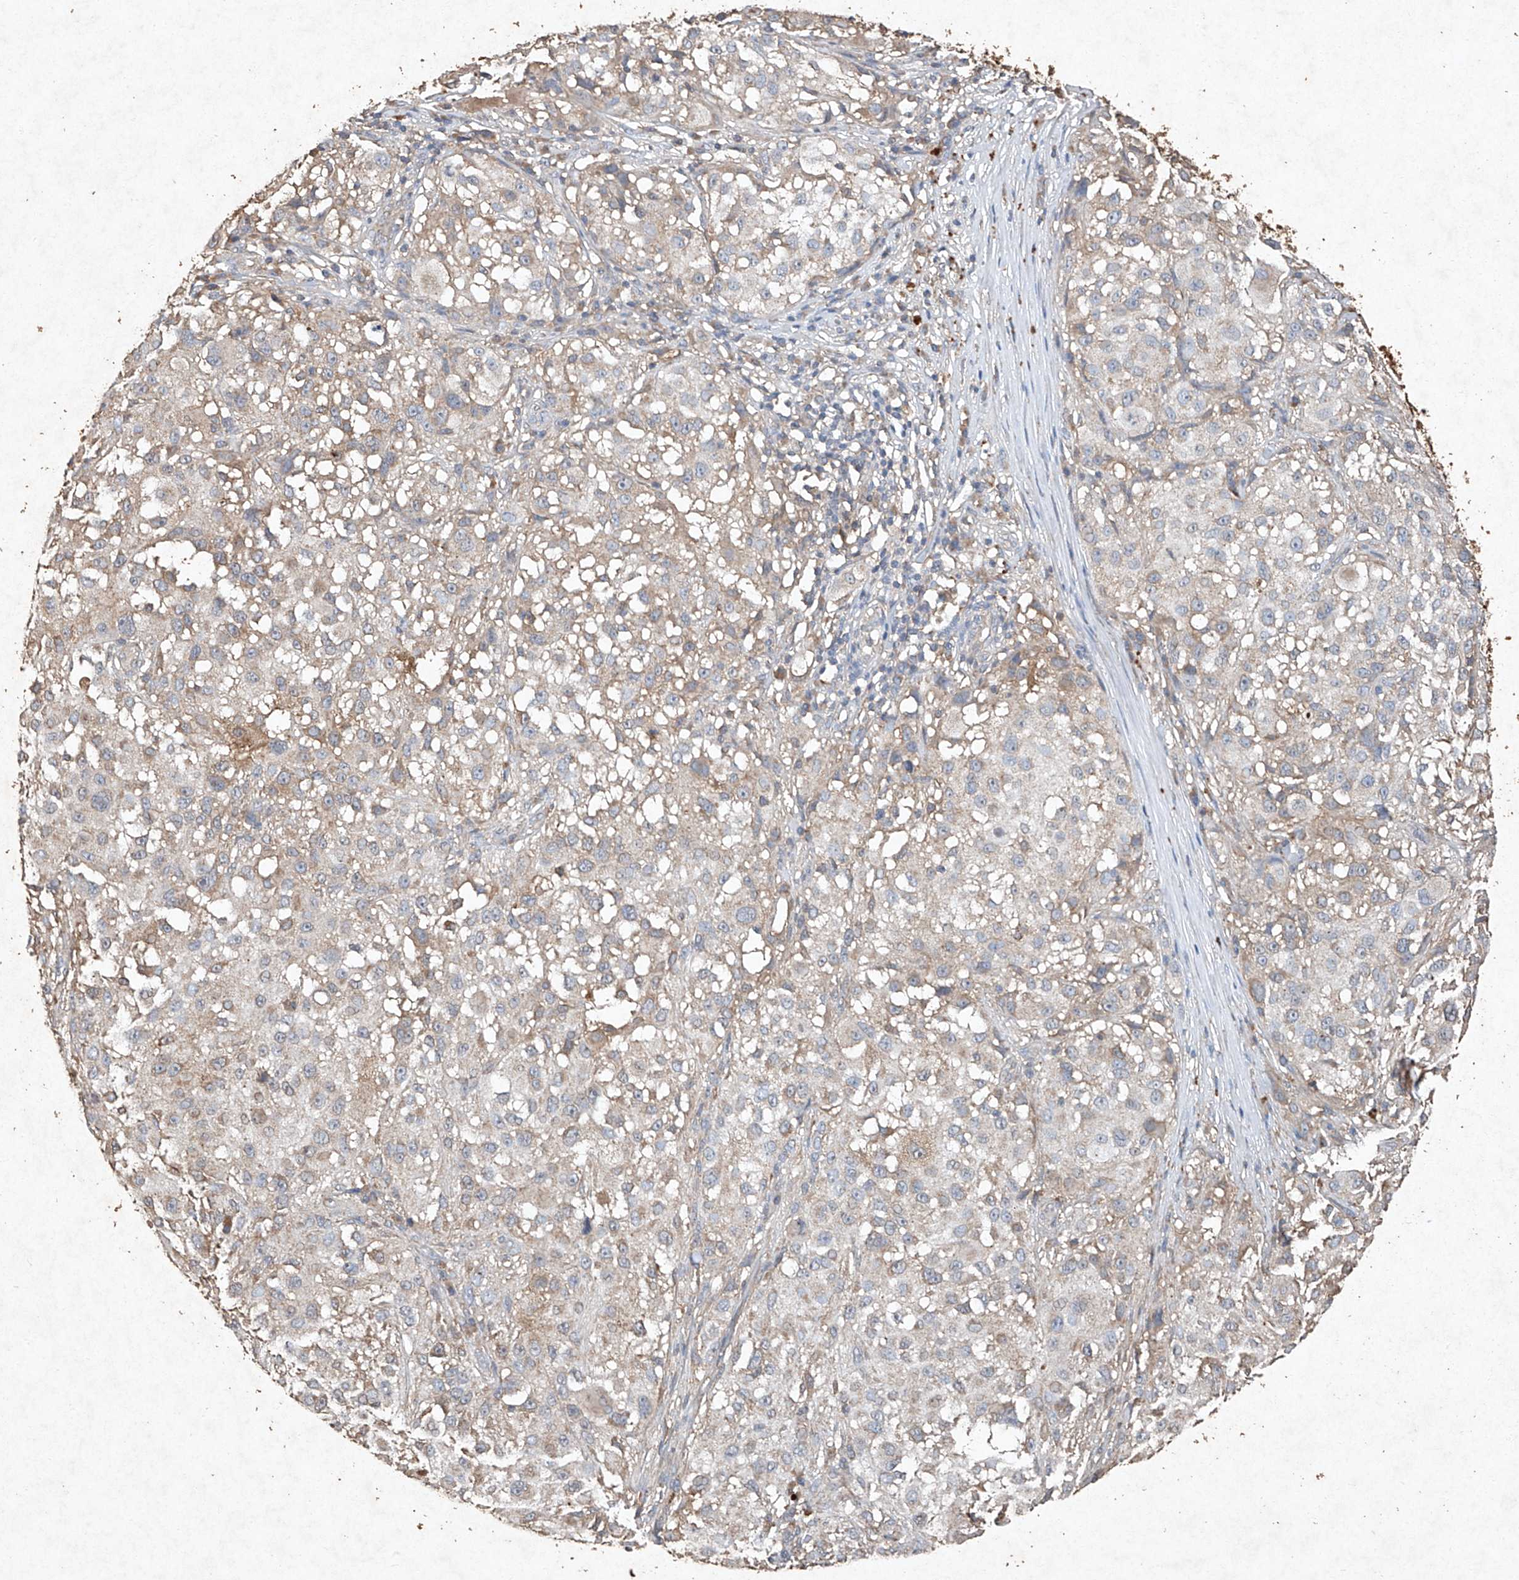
{"staining": {"intensity": "negative", "quantity": "none", "location": "none"}, "tissue": "melanoma", "cell_type": "Tumor cells", "image_type": "cancer", "snomed": [{"axis": "morphology", "description": "Necrosis, NOS"}, {"axis": "morphology", "description": "Malignant melanoma, NOS"}, {"axis": "topography", "description": "Skin"}], "caption": "Tumor cells show no significant staining in malignant melanoma.", "gene": "STK3", "patient": {"sex": "female", "age": 87}}